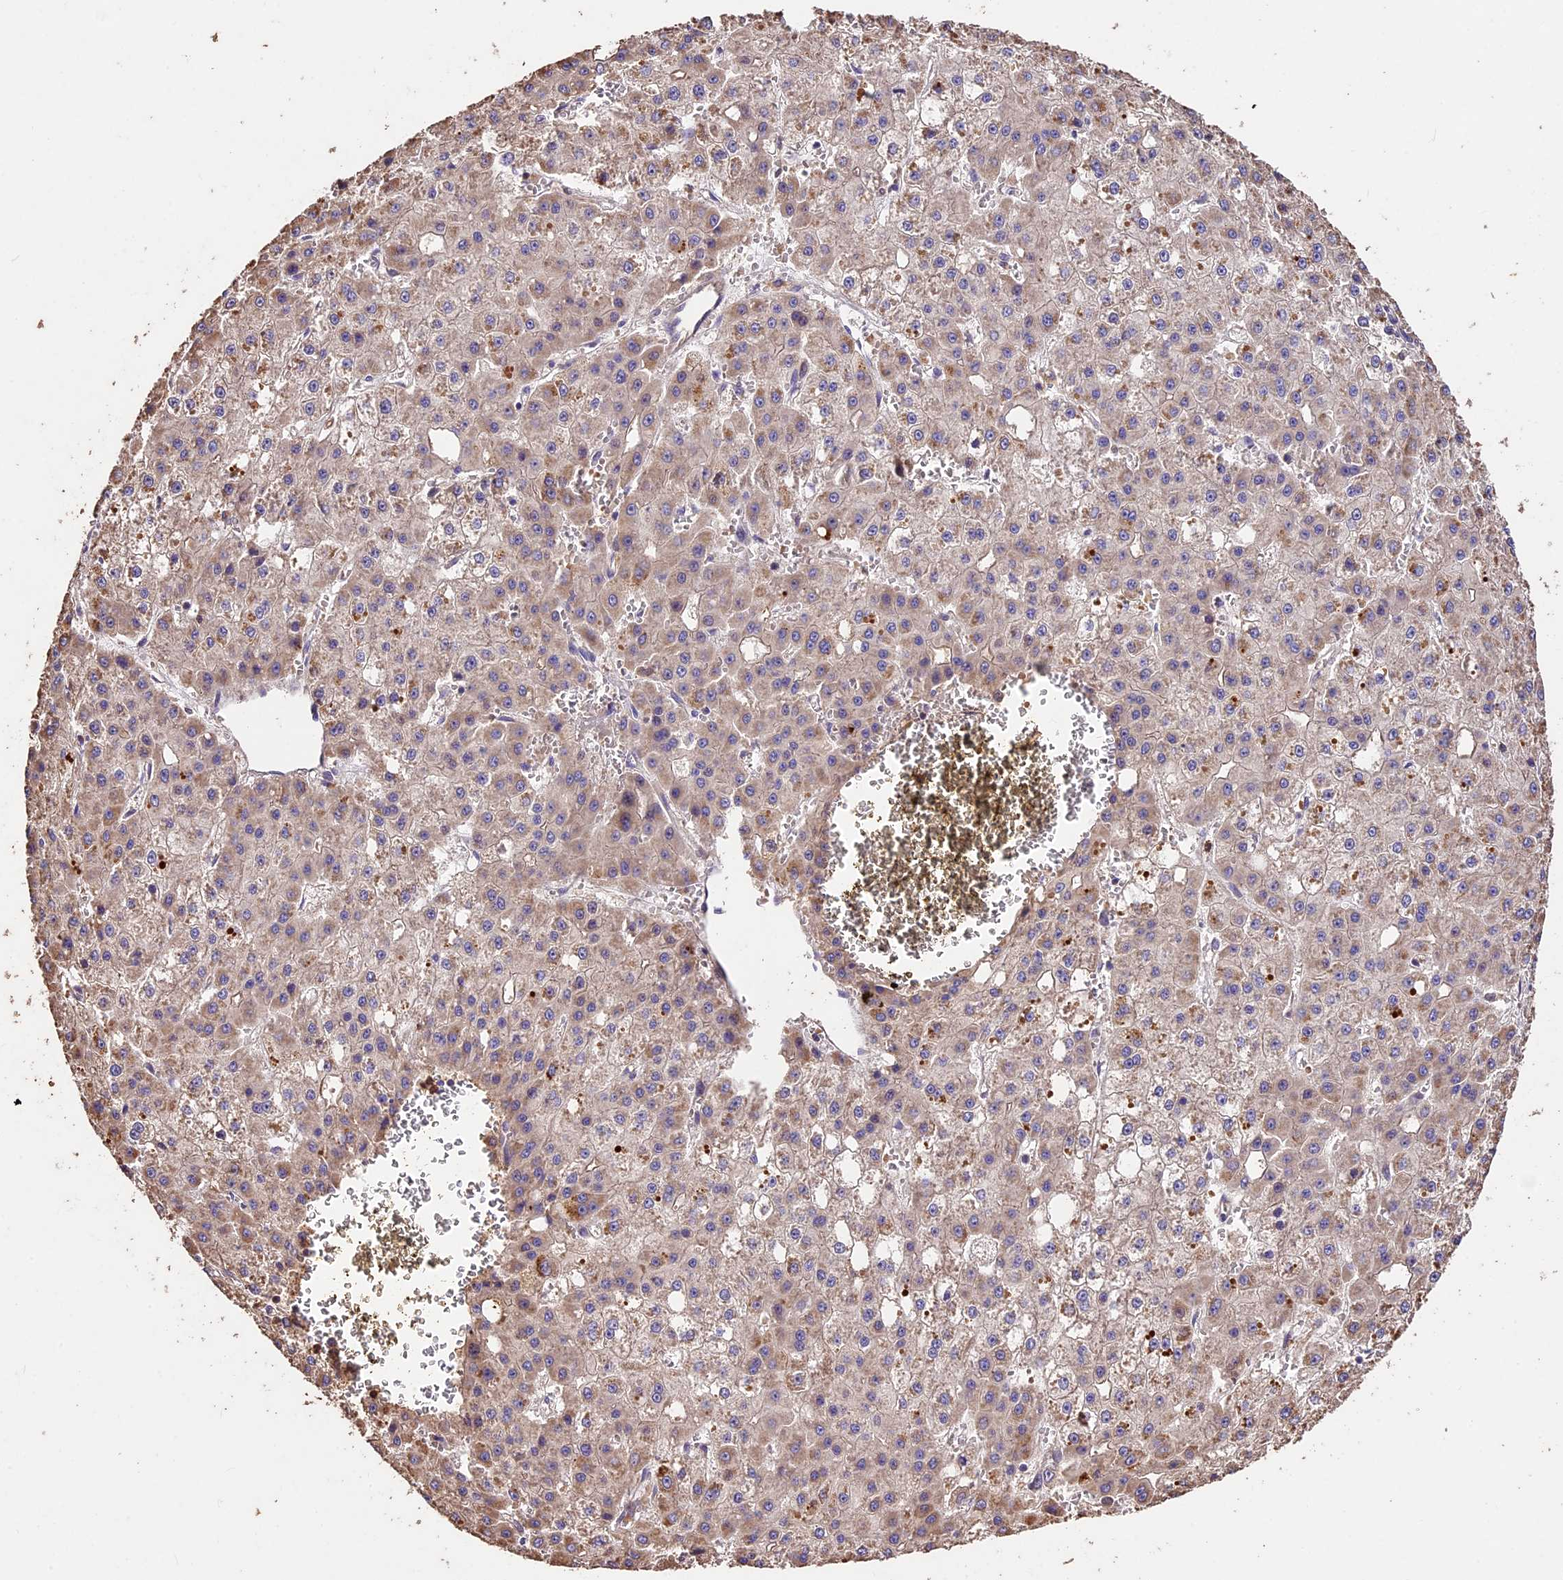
{"staining": {"intensity": "weak", "quantity": ">75%", "location": "cytoplasmic/membranous"}, "tissue": "liver cancer", "cell_type": "Tumor cells", "image_type": "cancer", "snomed": [{"axis": "morphology", "description": "Carcinoma, Hepatocellular, NOS"}, {"axis": "topography", "description": "Liver"}], "caption": "This histopathology image displays immunohistochemistry (IHC) staining of liver hepatocellular carcinoma, with low weak cytoplasmic/membranous staining in about >75% of tumor cells.", "gene": "CRLF1", "patient": {"sex": "male", "age": 47}}